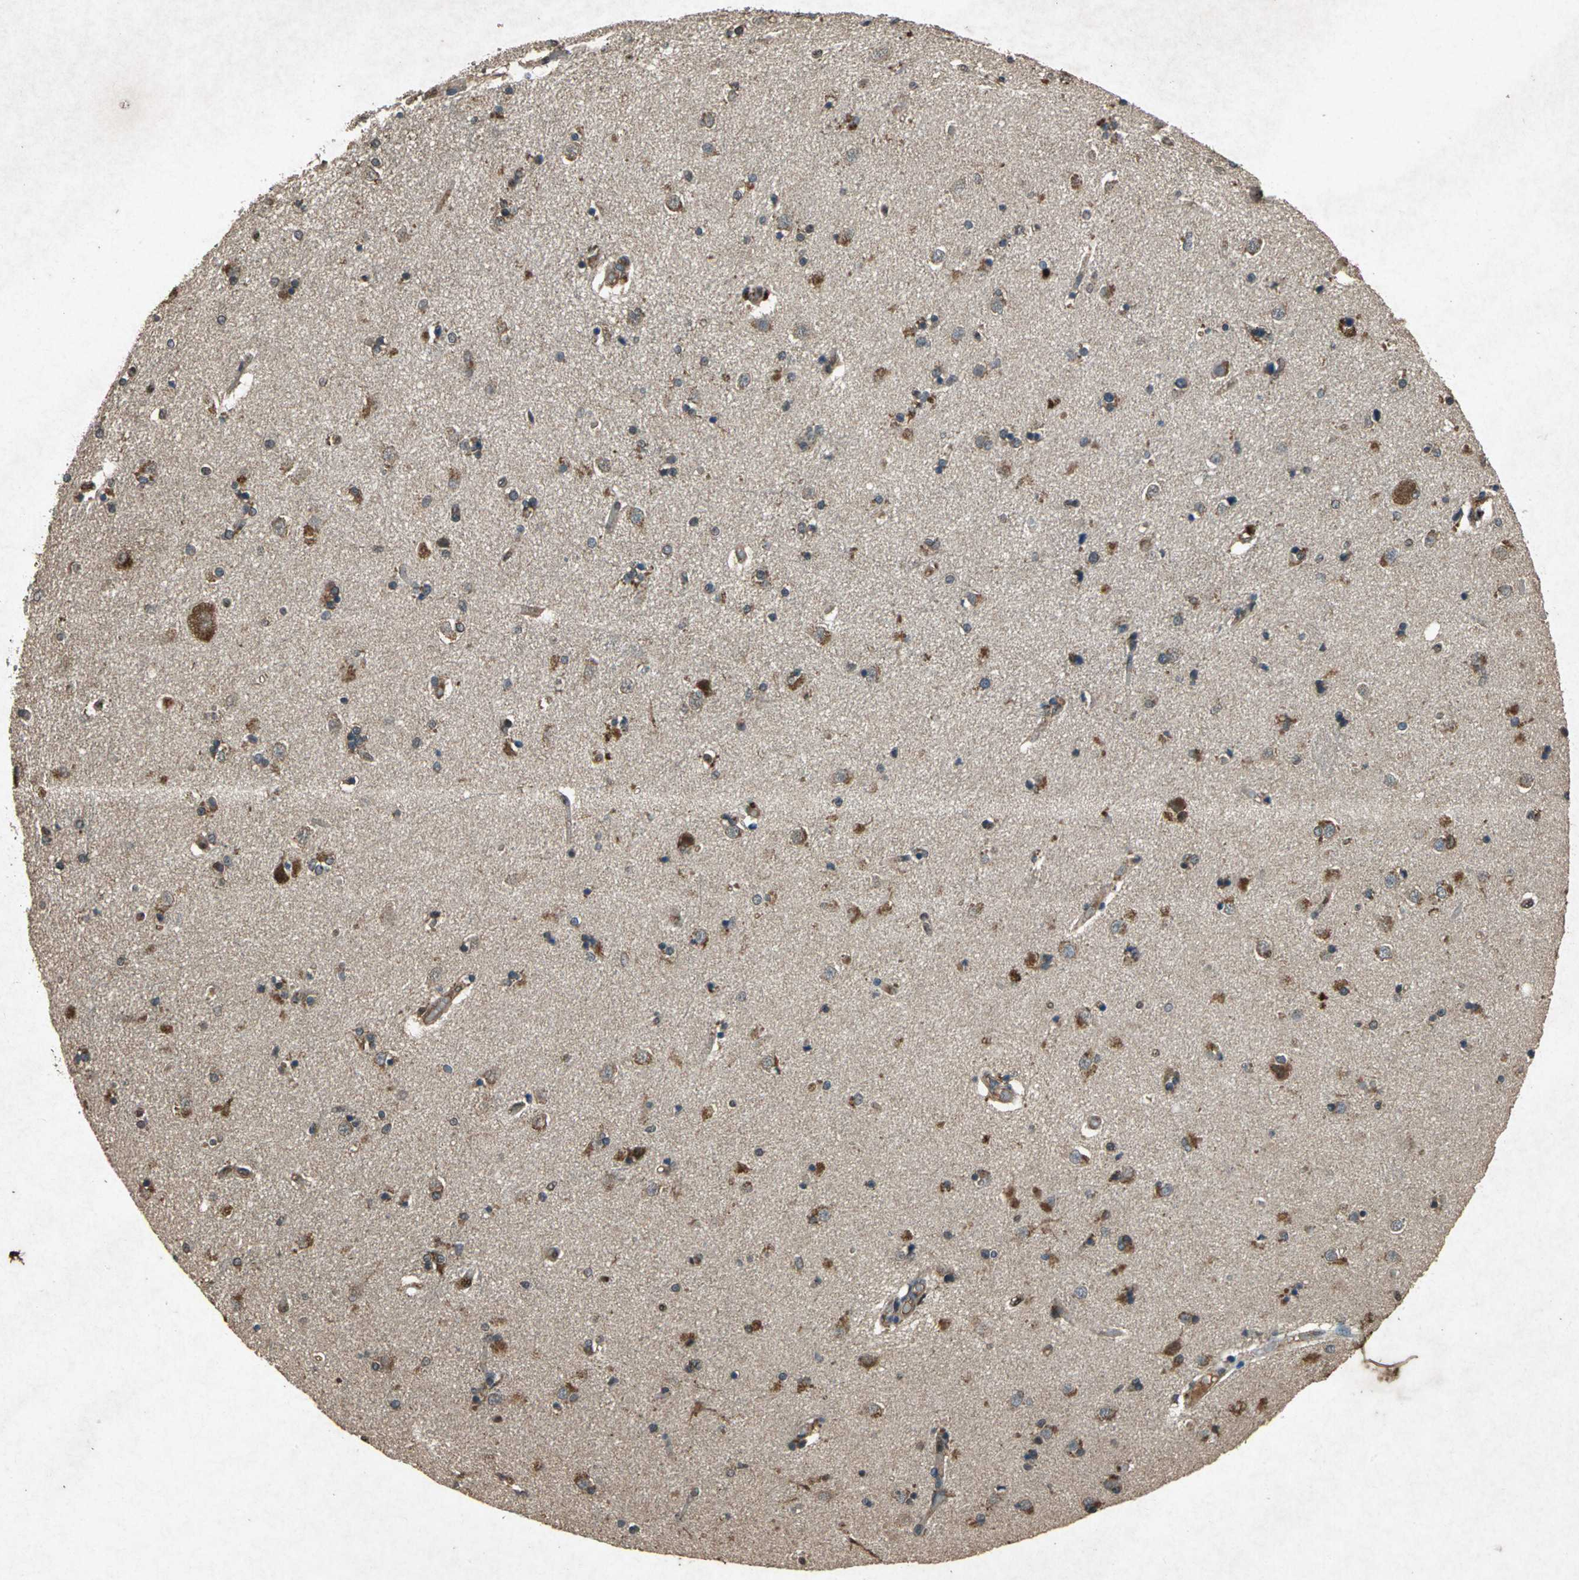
{"staining": {"intensity": "moderate", "quantity": ">75%", "location": "cytoplasmic/membranous"}, "tissue": "caudate", "cell_type": "Glial cells", "image_type": "normal", "snomed": [{"axis": "morphology", "description": "Normal tissue, NOS"}, {"axis": "topography", "description": "Lateral ventricle wall"}], "caption": "Glial cells reveal medium levels of moderate cytoplasmic/membranous positivity in about >75% of cells in unremarkable caudate.", "gene": "HSP90AB1", "patient": {"sex": "female", "age": 54}}